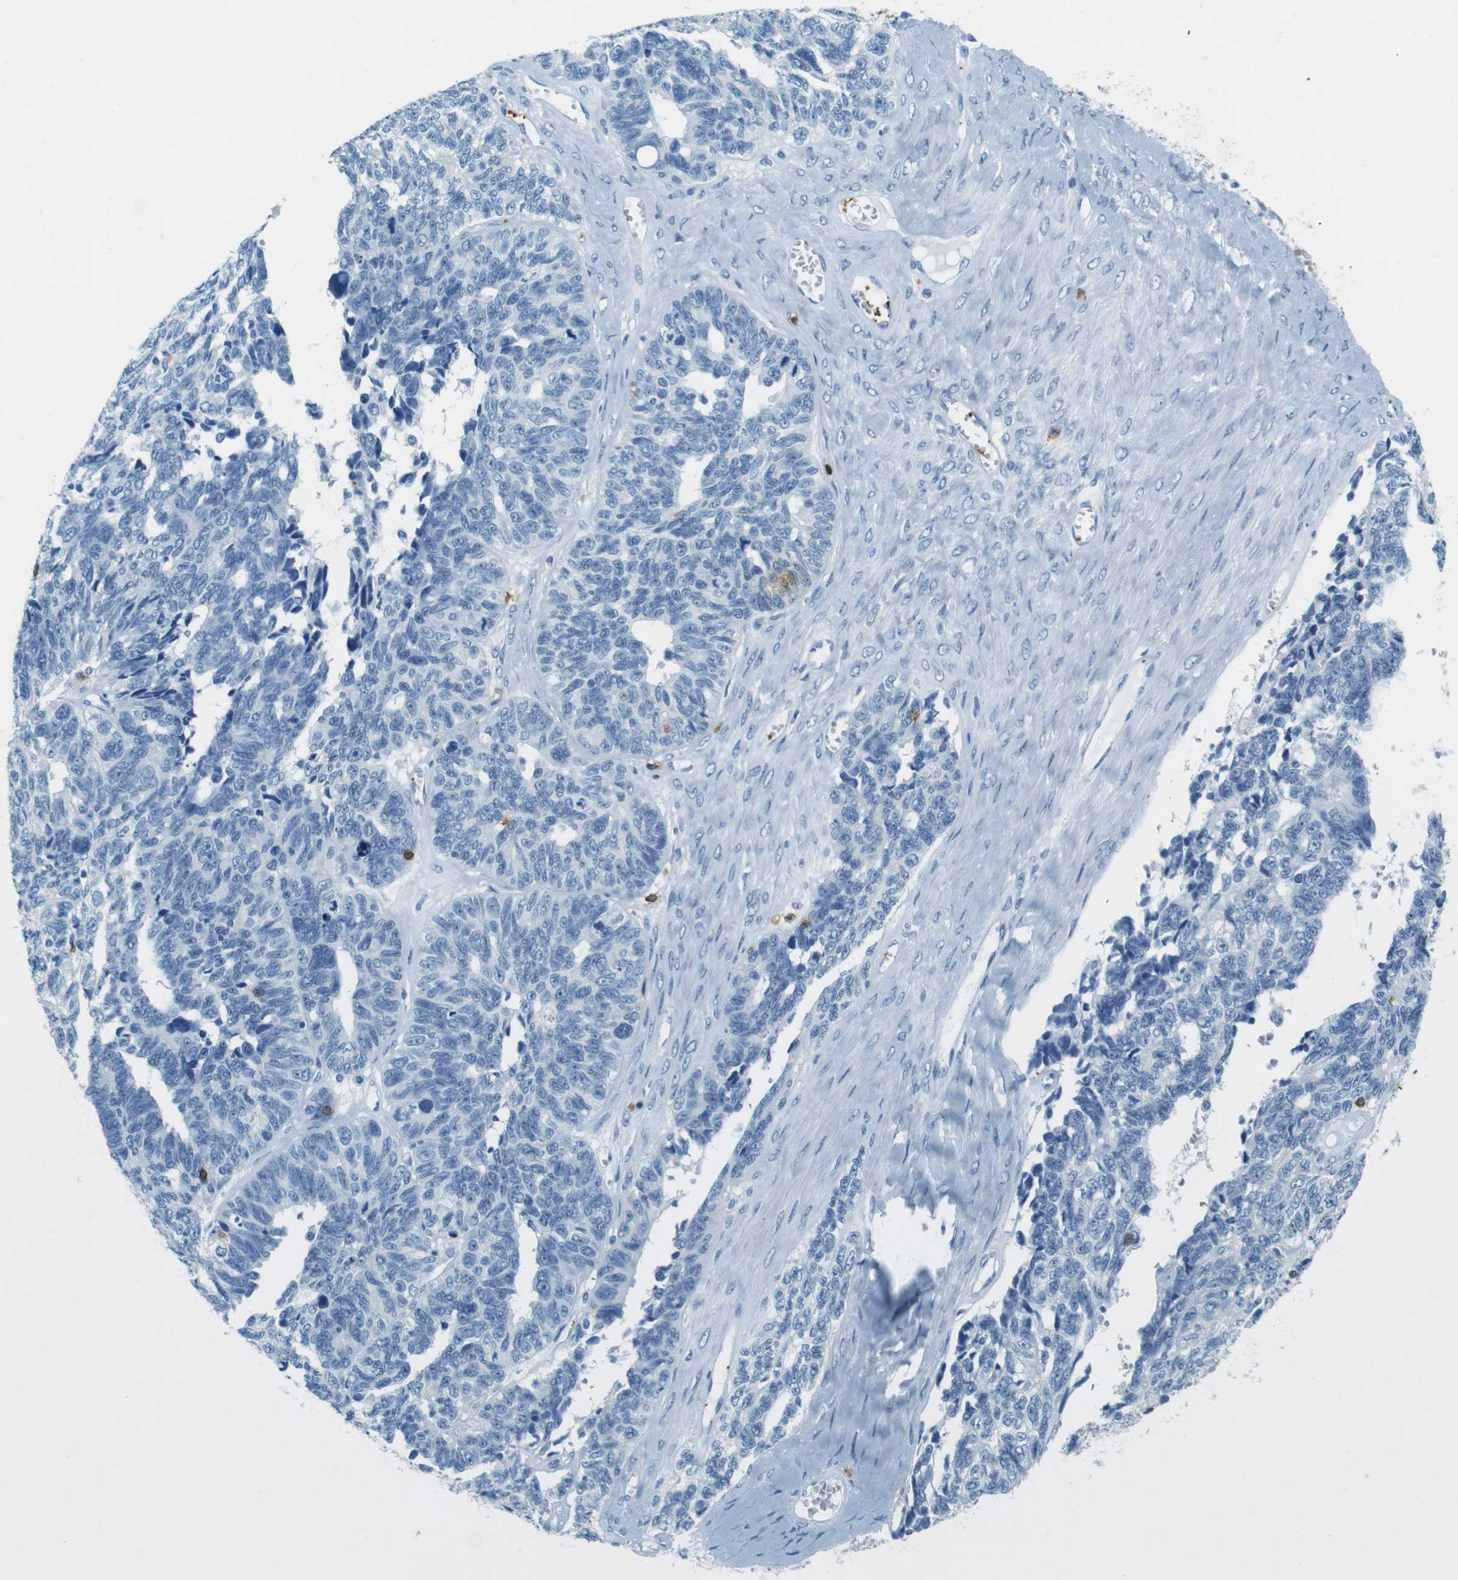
{"staining": {"intensity": "negative", "quantity": "none", "location": "none"}, "tissue": "ovarian cancer", "cell_type": "Tumor cells", "image_type": "cancer", "snomed": [{"axis": "morphology", "description": "Cystadenocarcinoma, serous, NOS"}, {"axis": "topography", "description": "Ovary"}], "caption": "This histopathology image is of ovarian cancer stained with immunohistochemistry (IHC) to label a protein in brown with the nuclei are counter-stained blue. There is no positivity in tumor cells.", "gene": "LAT", "patient": {"sex": "female", "age": 79}}